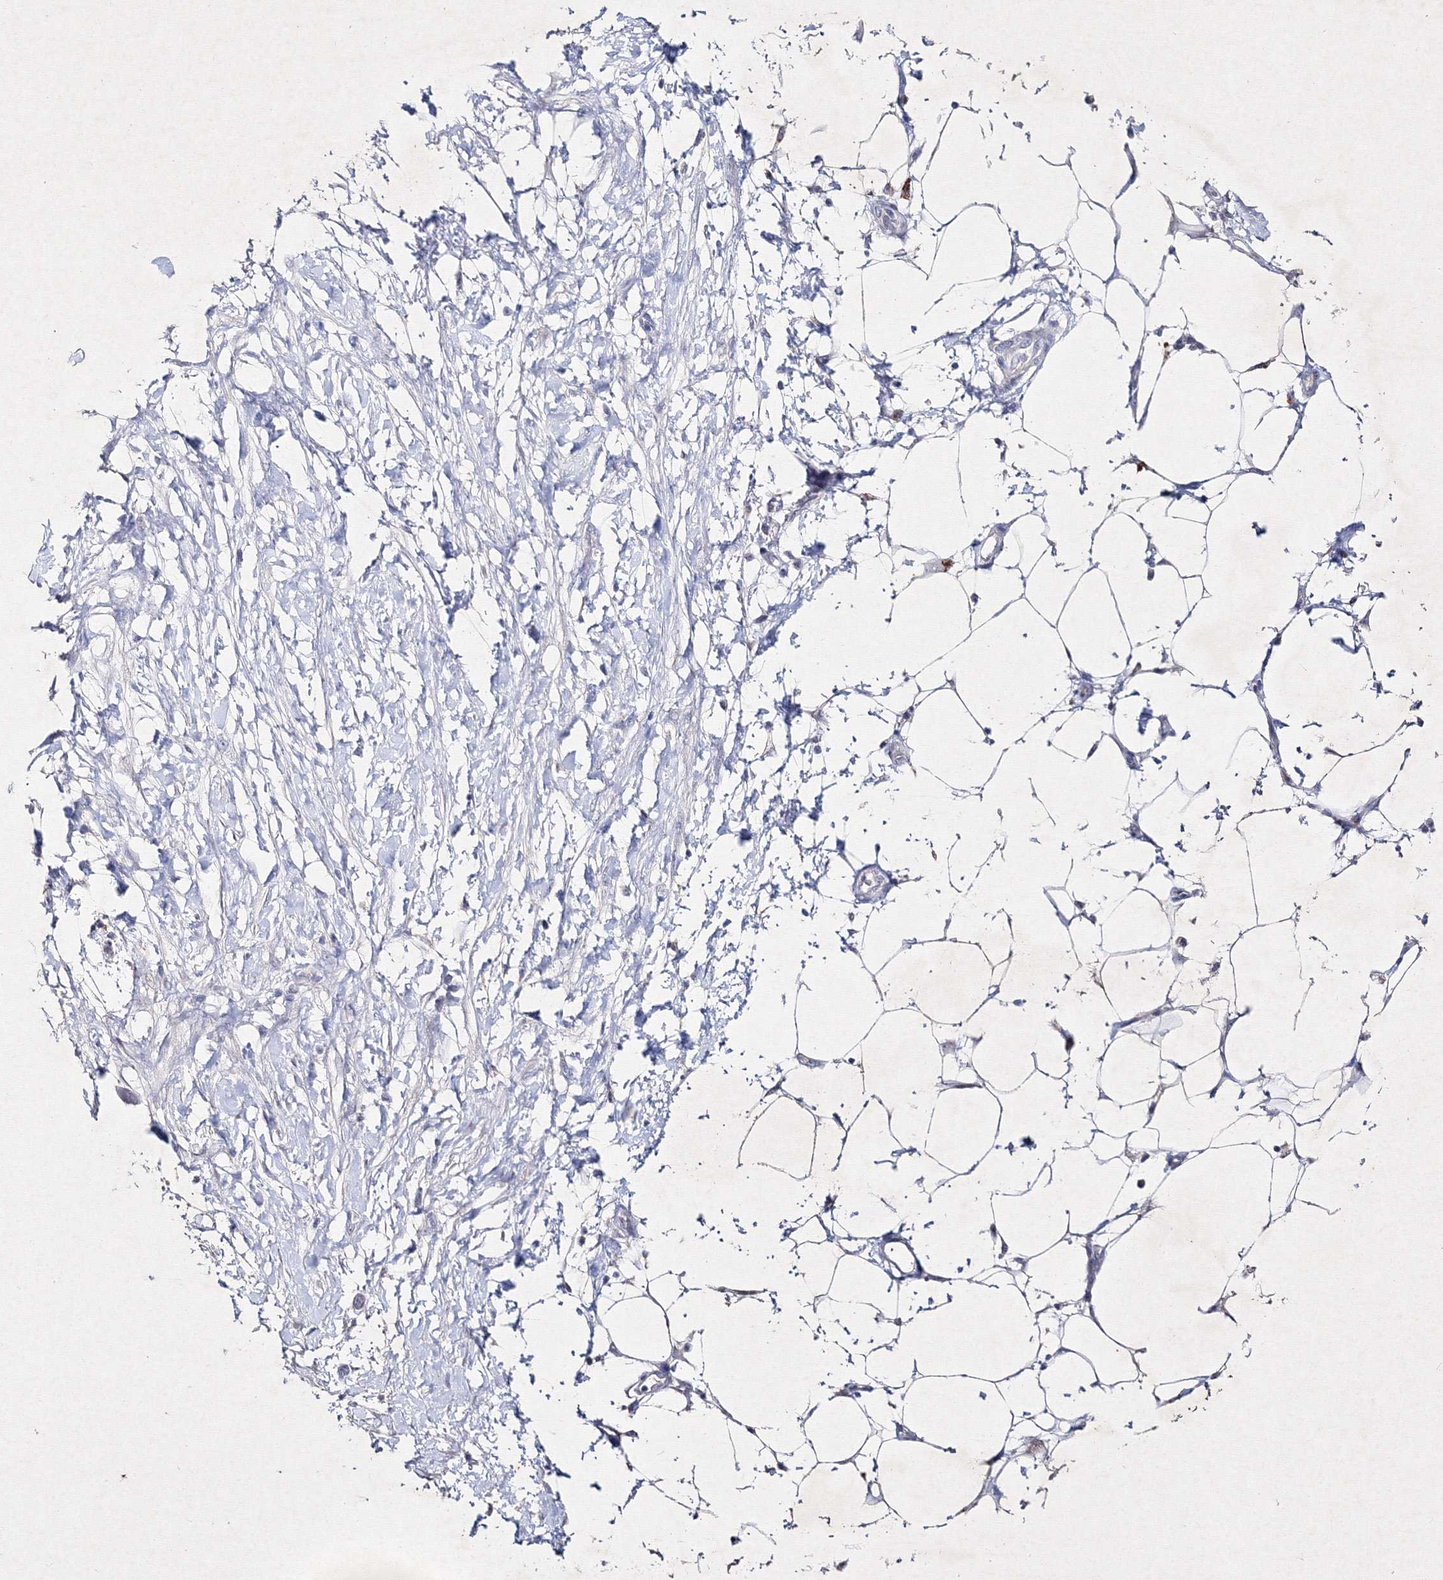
{"staining": {"intensity": "weak", "quantity": "<25%", "location": "cytoplasmic/membranous"}, "tissue": "pancreatic cancer", "cell_type": "Tumor cells", "image_type": "cancer", "snomed": [{"axis": "morphology", "description": "Adenocarcinoma, NOS"}, {"axis": "topography", "description": "Pancreas"}], "caption": "Tumor cells show no significant protein expression in pancreatic cancer (adenocarcinoma).", "gene": "SMIM29", "patient": {"sex": "female", "age": 78}}